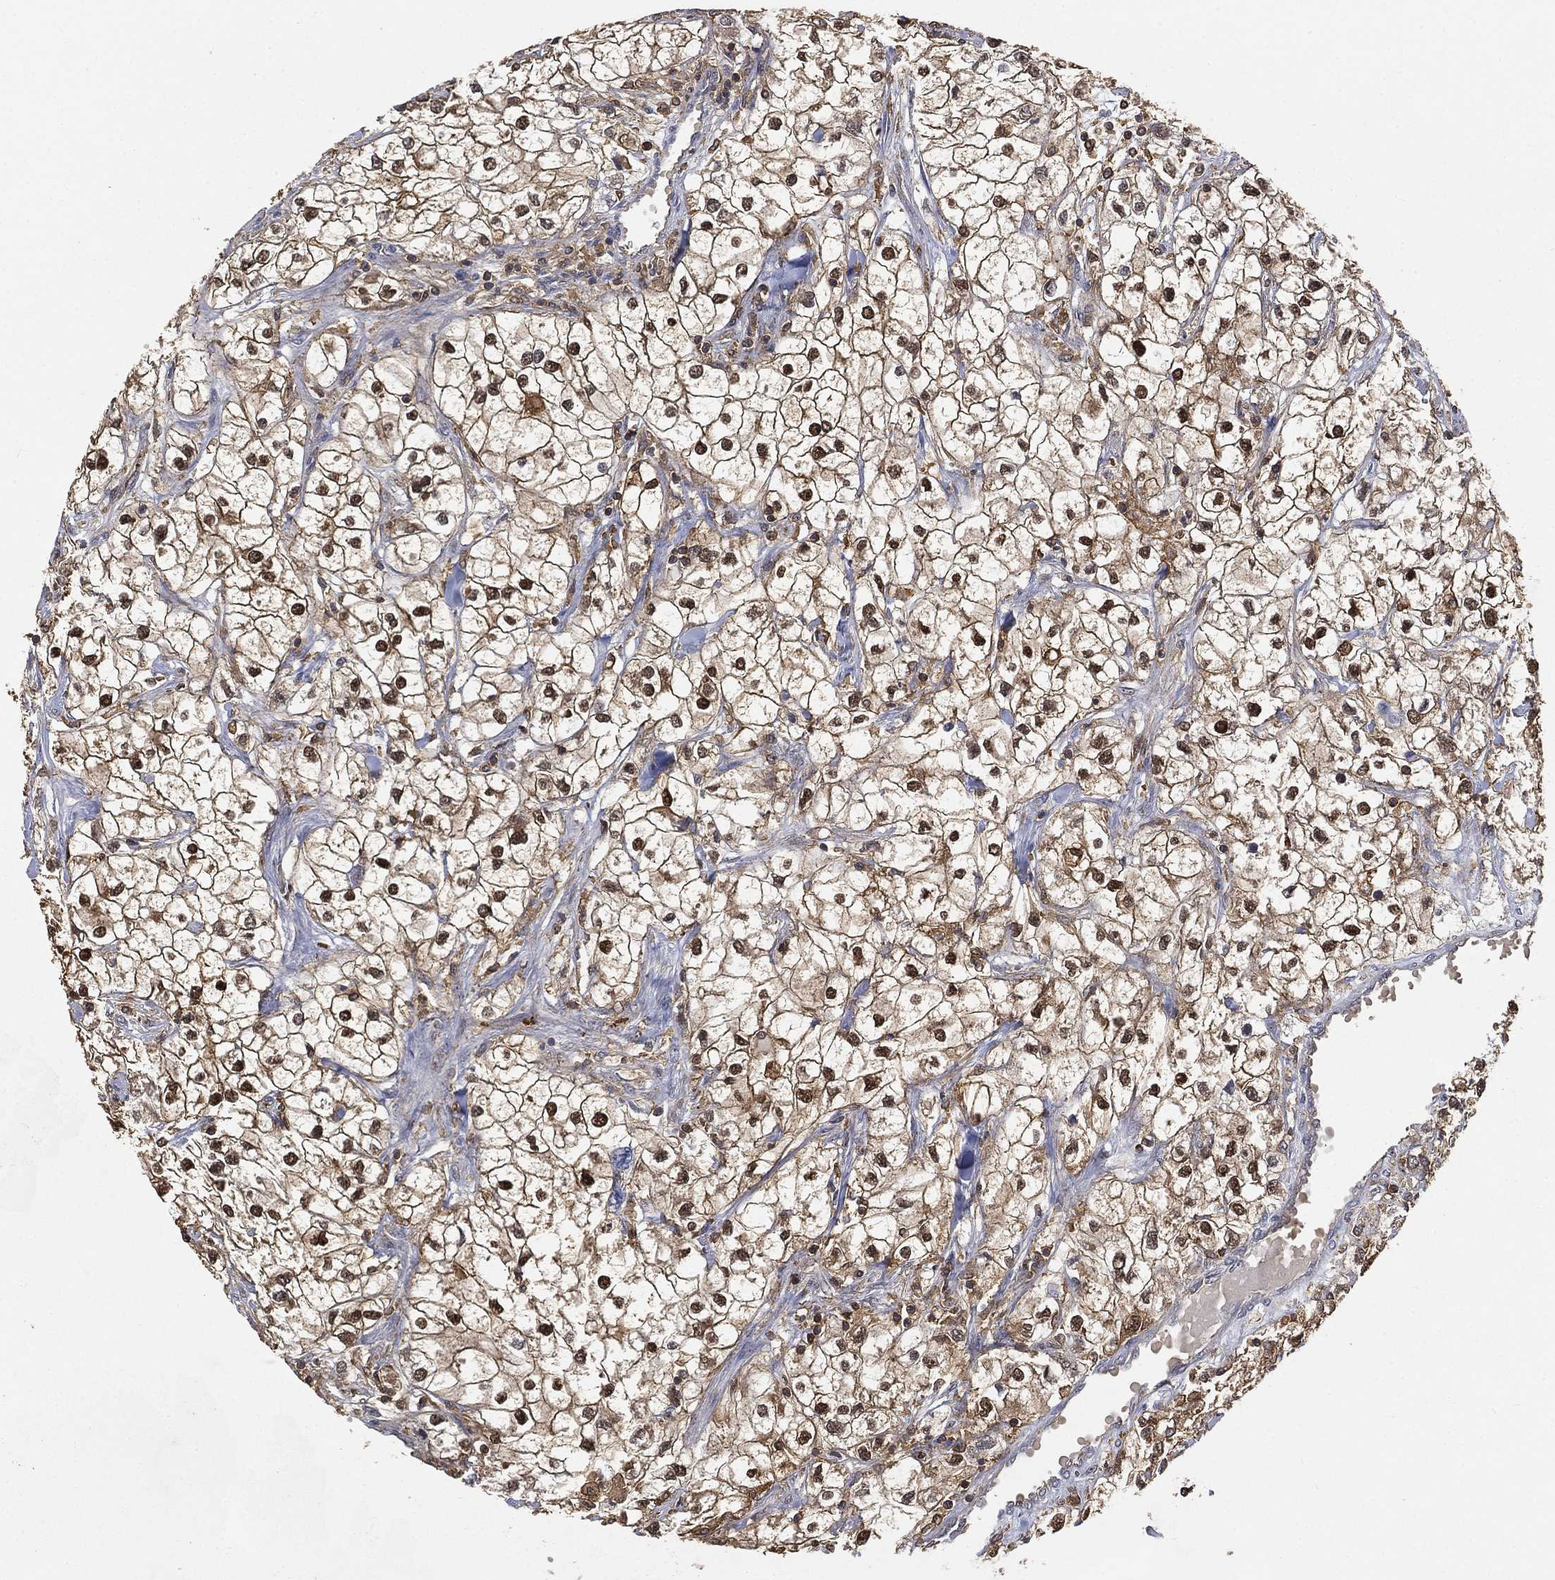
{"staining": {"intensity": "strong", "quantity": ">75%", "location": "cytoplasmic/membranous,nuclear"}, "tissue": "renal cancer", "cell_type": "Tumor cells", "image_type": "cancer", "snomed": [{"axis": "morphology", "description": "Adenocarcinoma, NOS"}, {"axis": "topography", "description": "Kidney"}], "caption": "Human renal adenocarcinoma stained with a brown dye demonstrates strong cytoplasmic/membranous and nuclear positive expression in approximately >75% of tumor cells.", "gene": "CRYL1", "patient": {"sex": "male", "age": 59}}